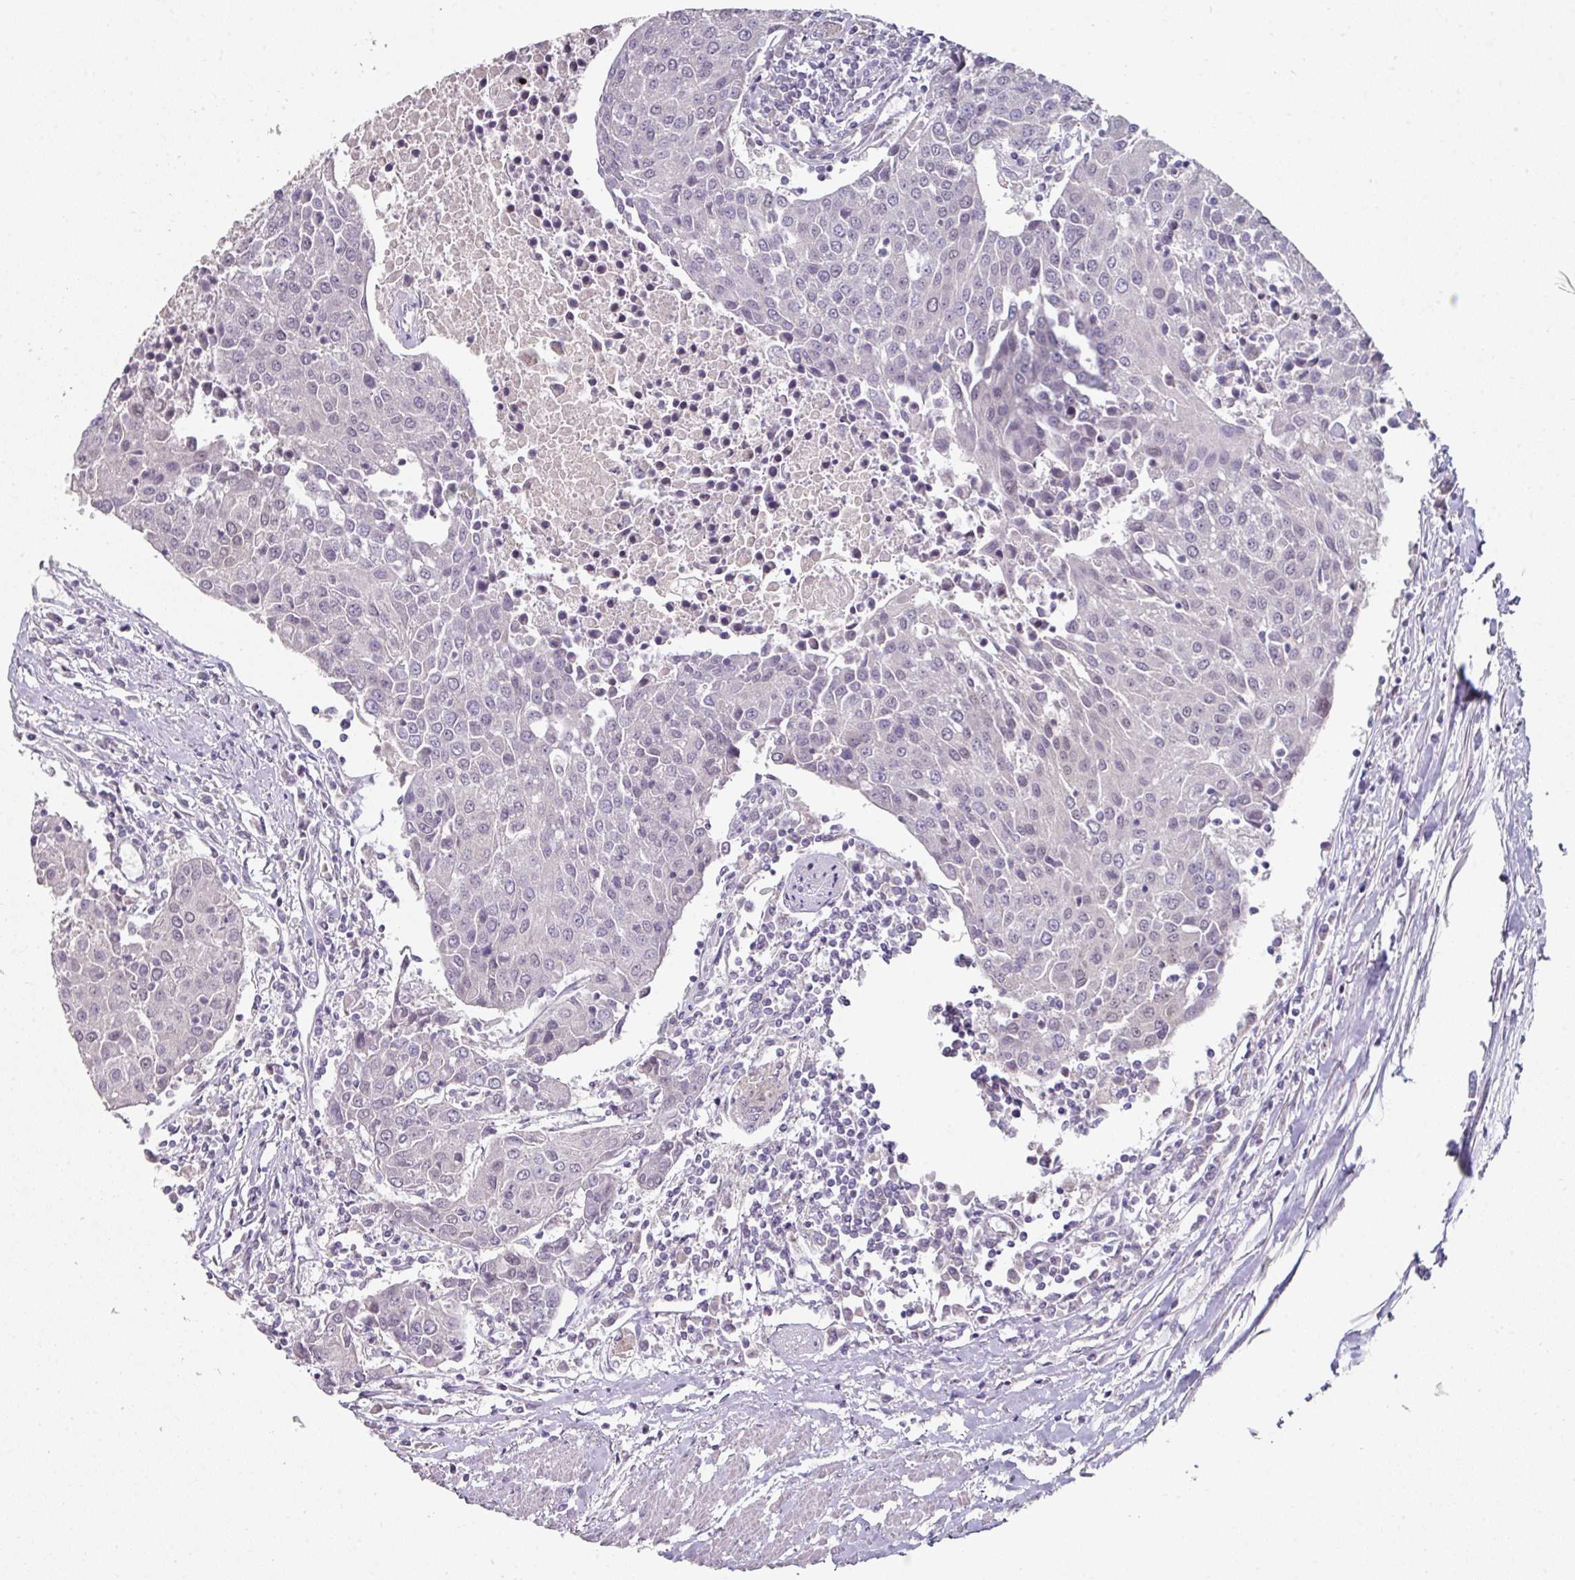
{"staining": {"intensity": "negative", "quantity": "none", "location": "none"}, "tissue": "urothelial cancer", "cell_type": "Tumor cells", "image_type": "cancer", "snomed": [{"axis": "morphology", "description": "Urothelial carcinoma, High grade"}, {"axis": "topography", "description": "Urinary bladder"}], "caption": "Immunohistochemistry (IHC) of urothelial cancer demonstrates no staining in tumor cells.", "gene": "ELK1", "patient": {"sex": "female", "age": 85}}